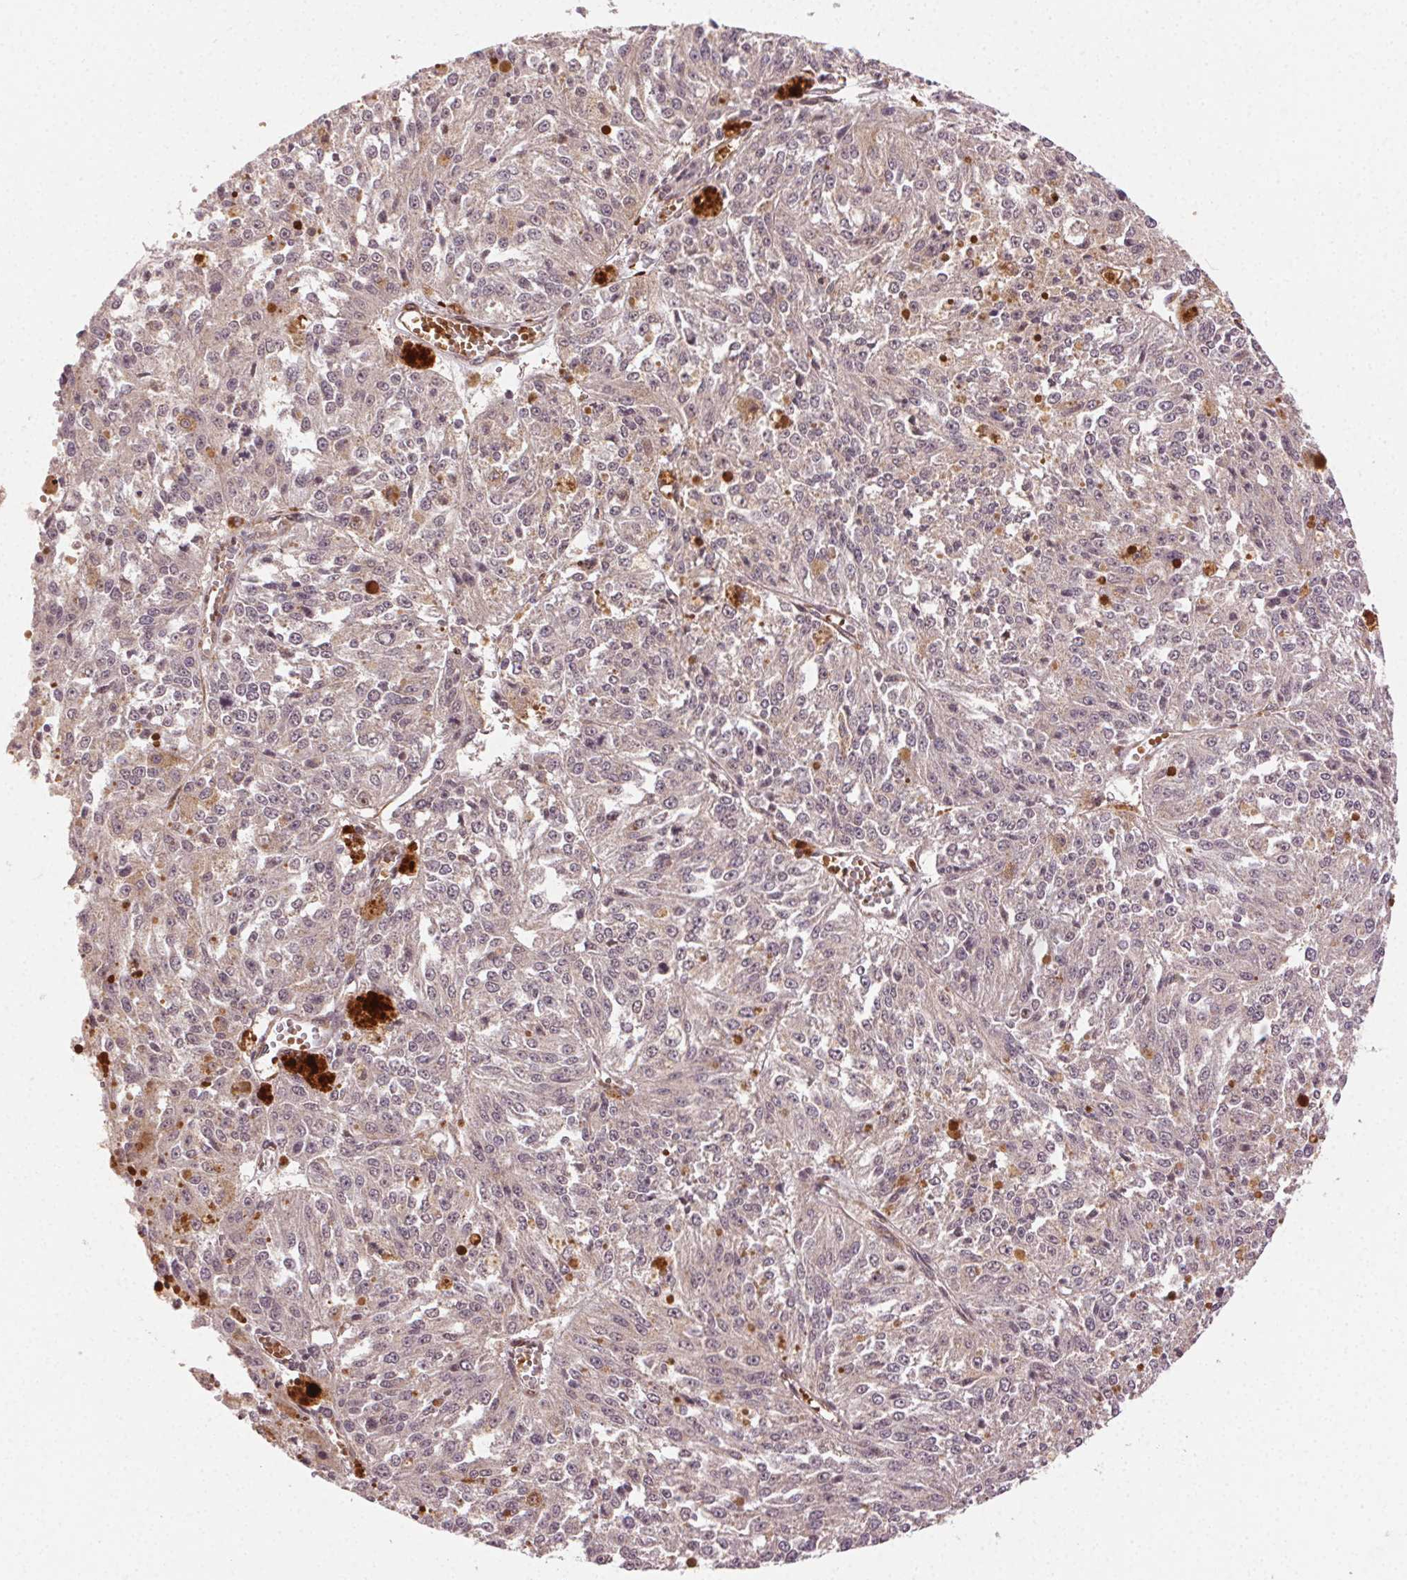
{"staining": {"intensity": "weak", "quantity": "25%-75%", "location": "cytoplasmic/membranous"}, "tissue": "melanoma", "cell_type": "Tumor cells", "image_type": "cancer", "snomed": [{"axis": "morphology", "description": "Malignant melanoma, Metastatic site"}, {"axis": "topography", "description": "Lymph node"}], "caption": "Immunohistochemical staining of melanoma reveals low levels of weak cytoplasmic/membranous protein staining in about 25%-75% of tumor cells.", "gene": "KLHL15", "patient": {"sex": "female", "age": 64}}